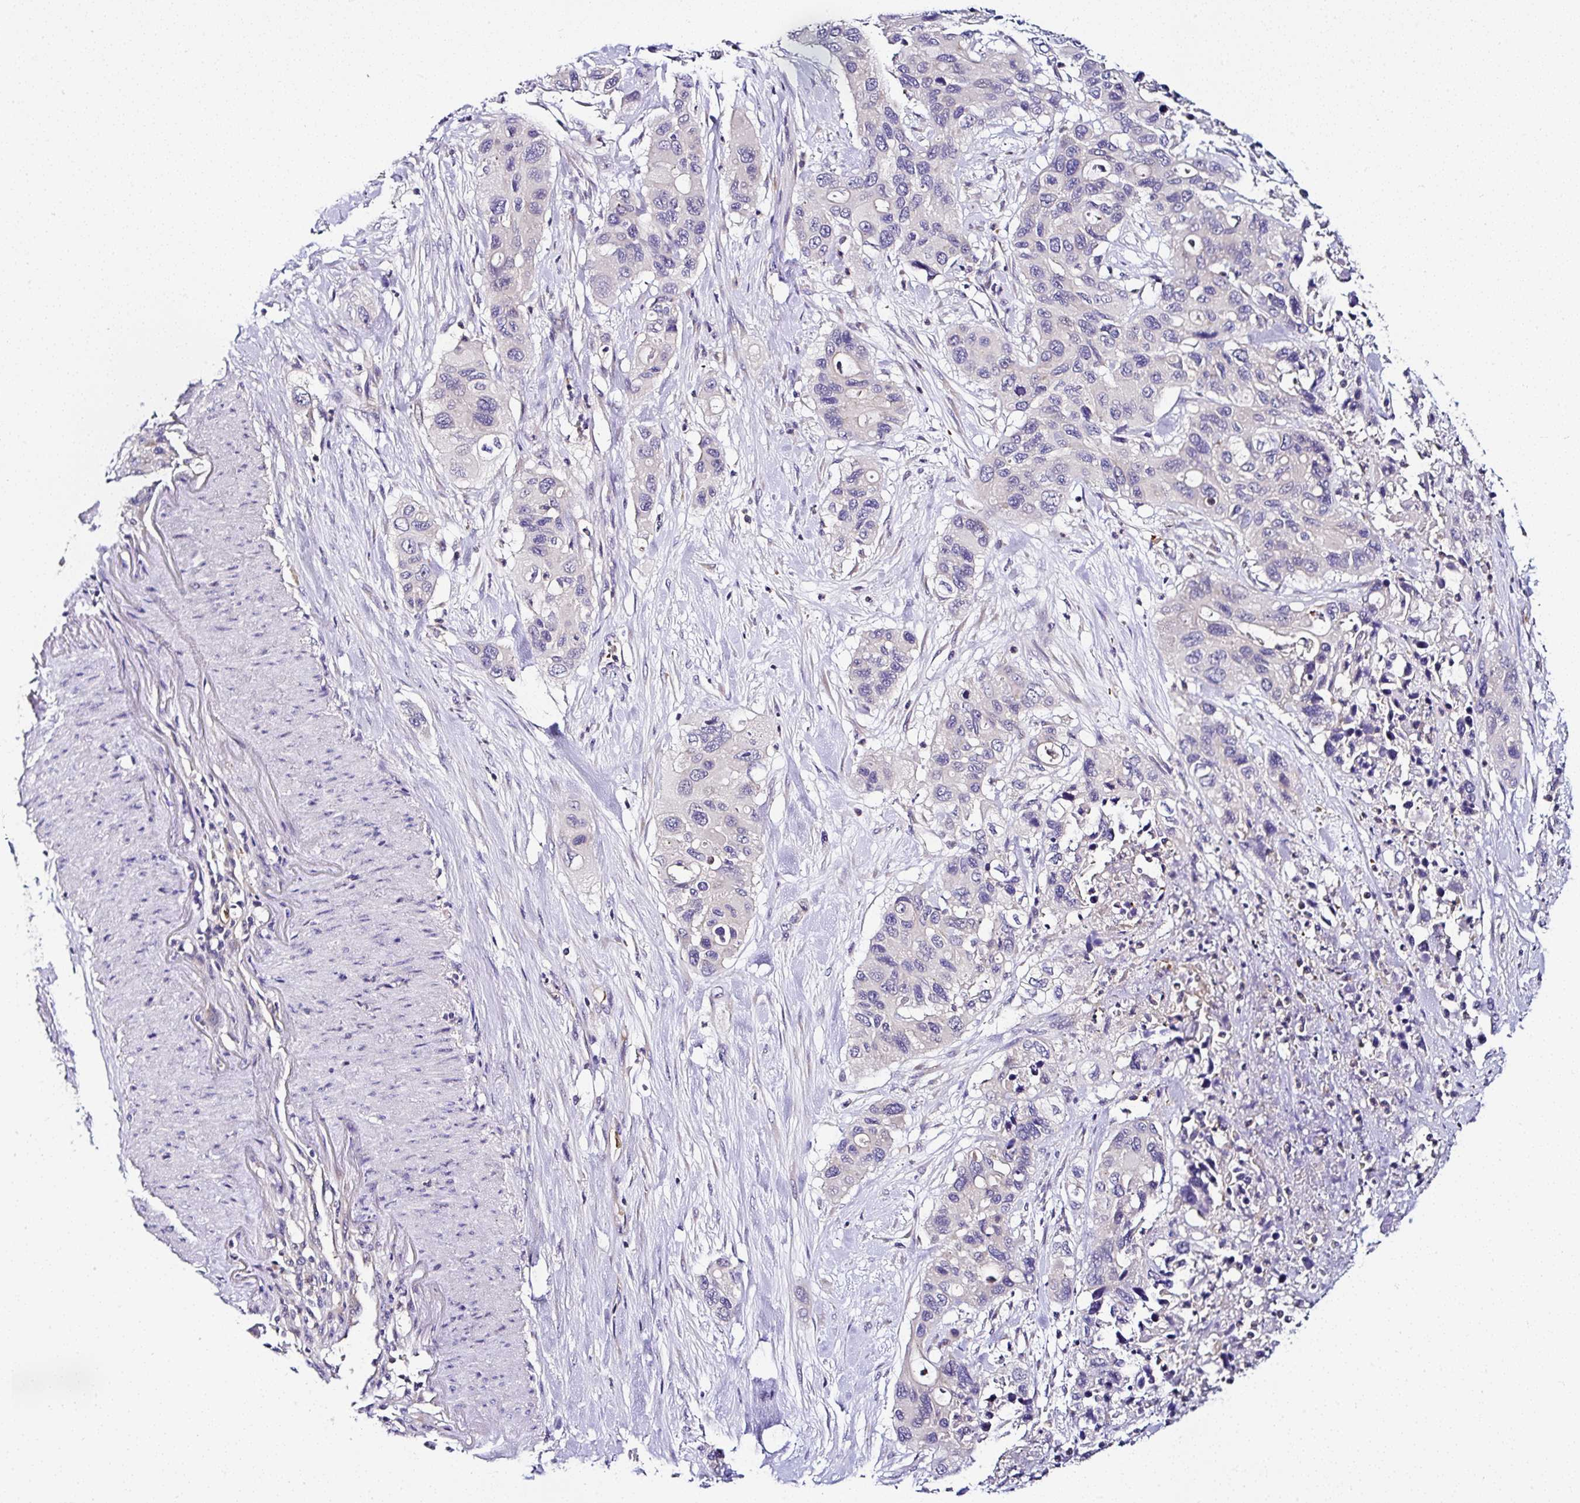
{"staining": {"intensity": "negative", "quantity": "none", "location": "none"}, "tissue": "pancreatic cancer", "cell_type": "Tumor cells", "image_type": "cancer", "snomed": [{"axis": "morphology", "description": "Adenocarcinoma, NOS"}, {"axis": "topography", "description": "Pancreas"}], "caption": "Pancreatic cancer (adenocarcinoma) was stained to show a protein in brown. There is no significant staining in tumor cells.", "gene": "DEPDC5", "patient": {"sex": "female", "age": 71}}